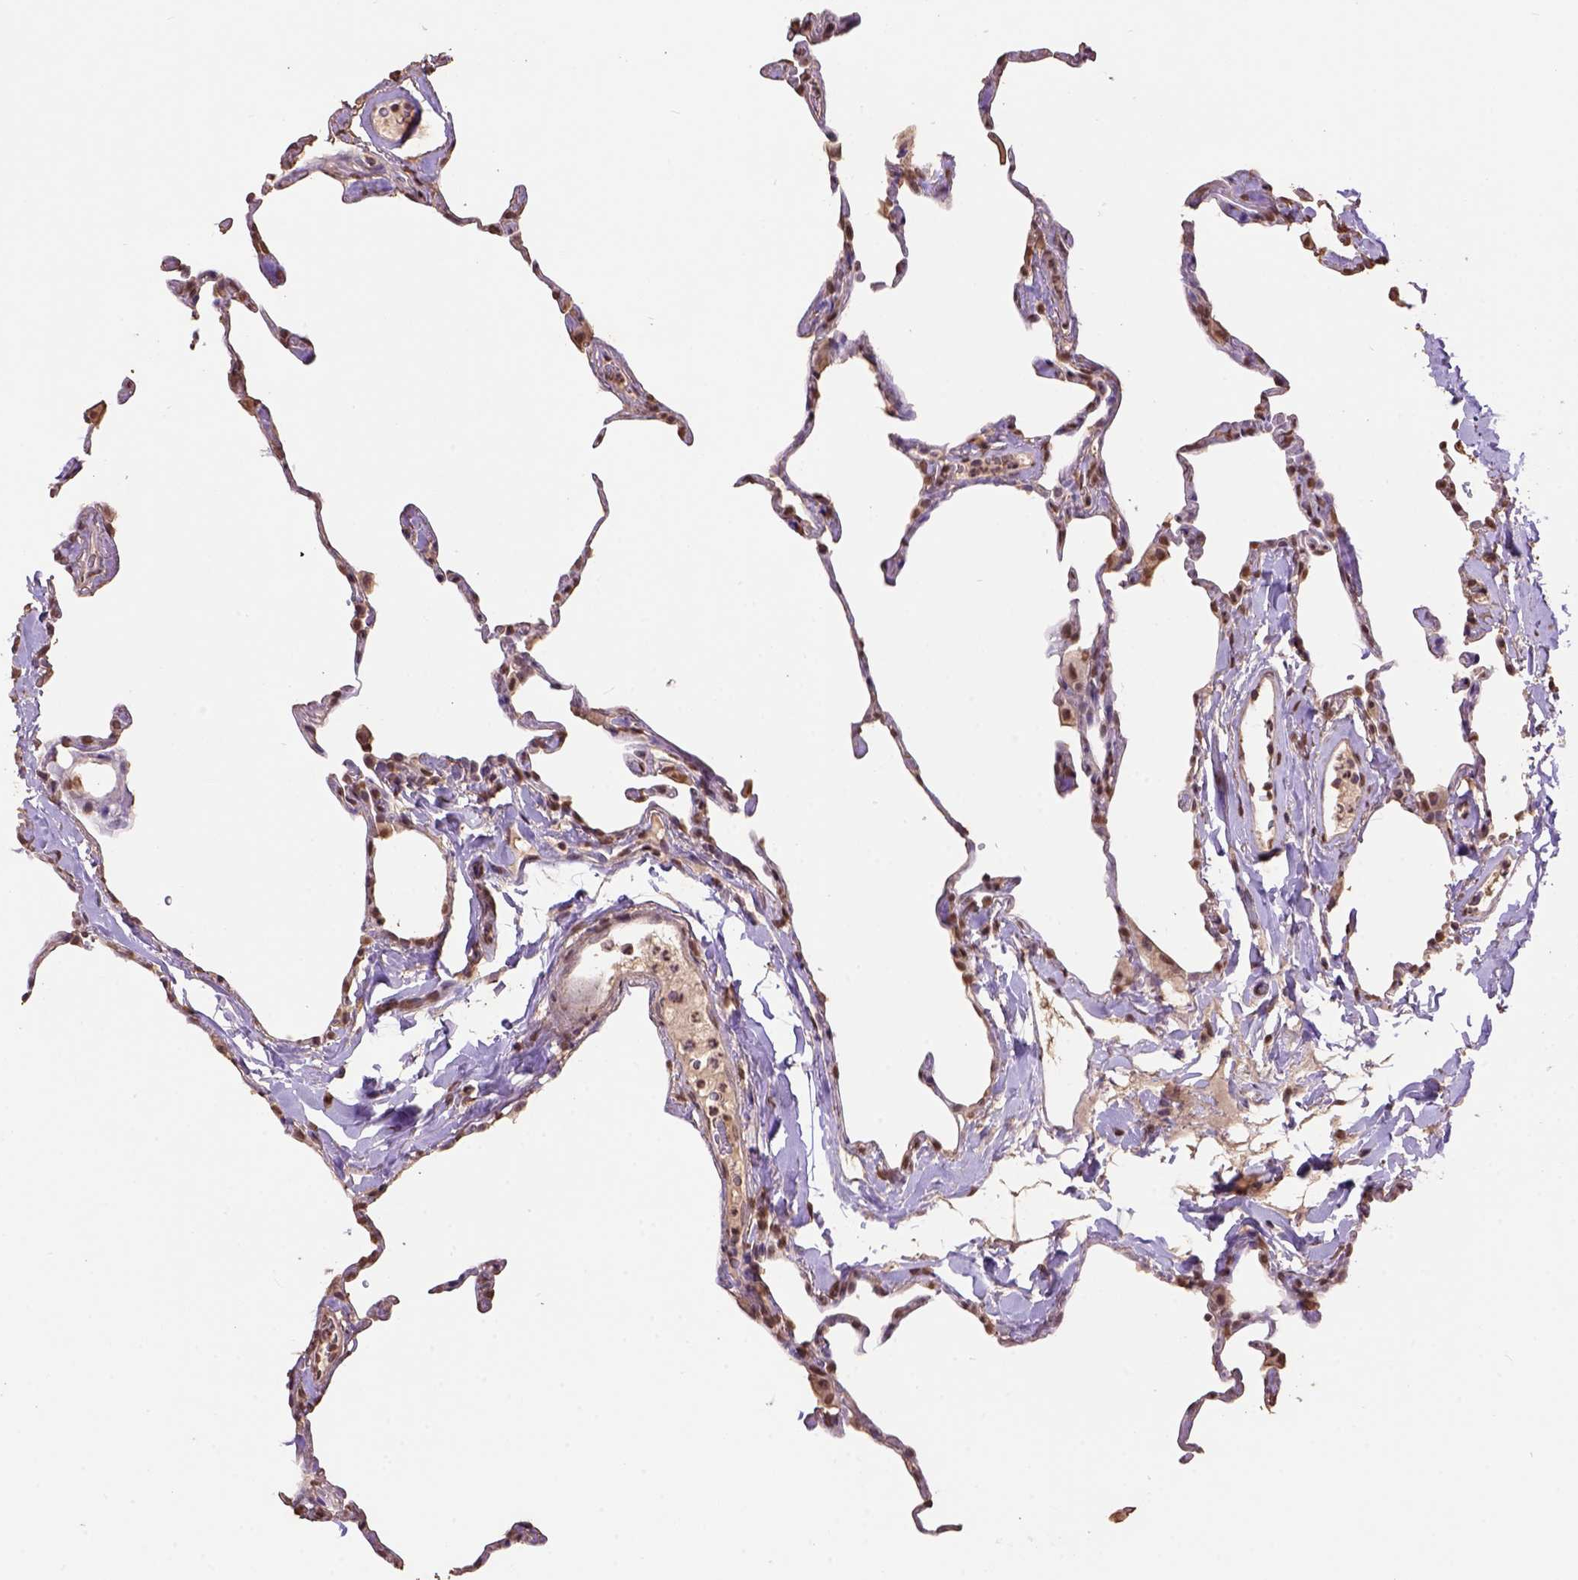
{"staining": {"intensity": "moderate", "quantity": ">75%", "location": "nuclear"}, "tissue": "lung", "cell_type": "Alveolar cells", "image_type": "normal", "snomed": [{"axis": "morphology", "description": "Normal tissue, NOS"}, {"axis": "topography", "description": "Lung"}], "caption": "A brown stain labels moderate nuclear staining of a protein in alveolar cells of unremarkable human lung.", "gene": "CSTF2T", "patient": {"sex": "male", "age": 65}}